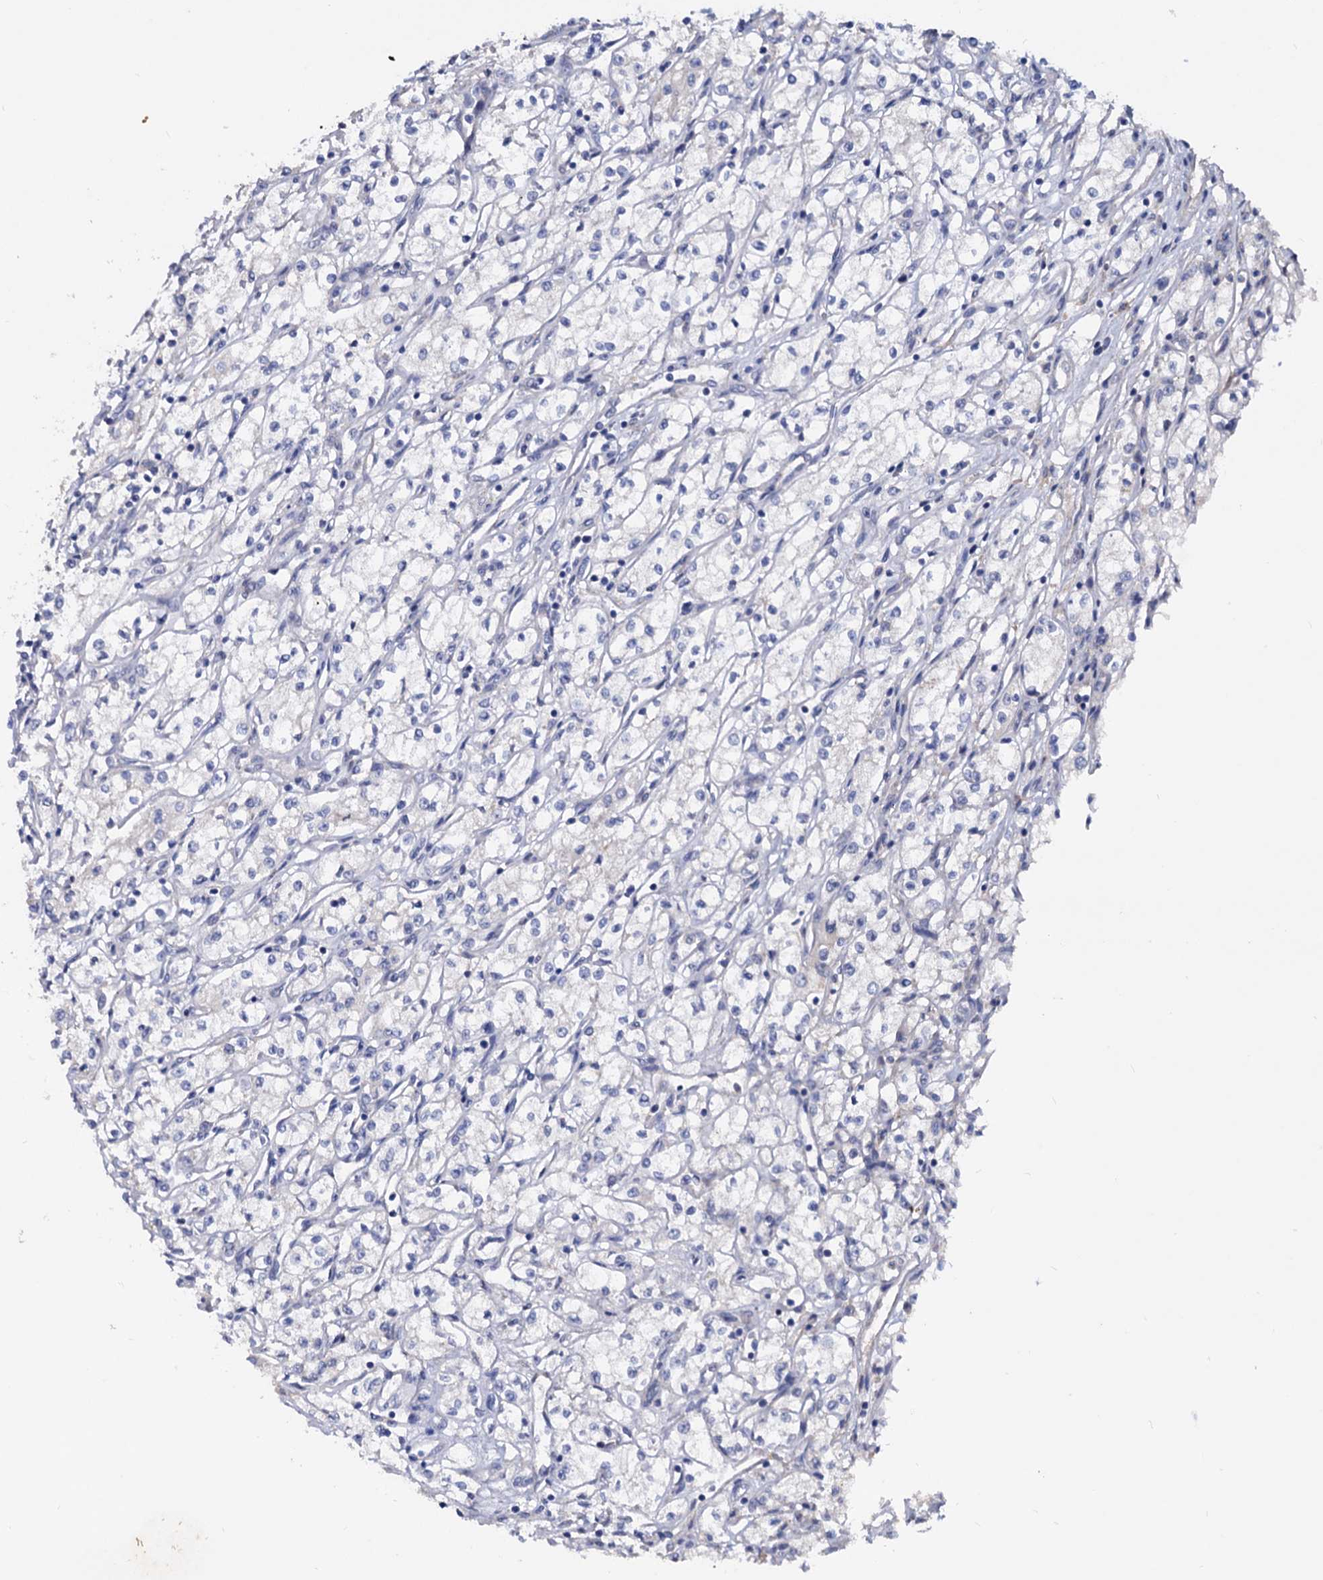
{"staining": {"intensity": "negative", "quantity": "none", "location": "none"}, "tissue": "renal cancer", "cell_type": "Tumor cells", "image_type": "cancer", "snomed": [{"axis": "morphology", "description": "Adenocarcinoma, NOS"}, {"axis": "topography", "description": "Kidney"}], "caption": "Tumor cells show no significant staining in renal cancer.", "gene": "NPAS4", "patient": {"sex": "male", "age": 59}}